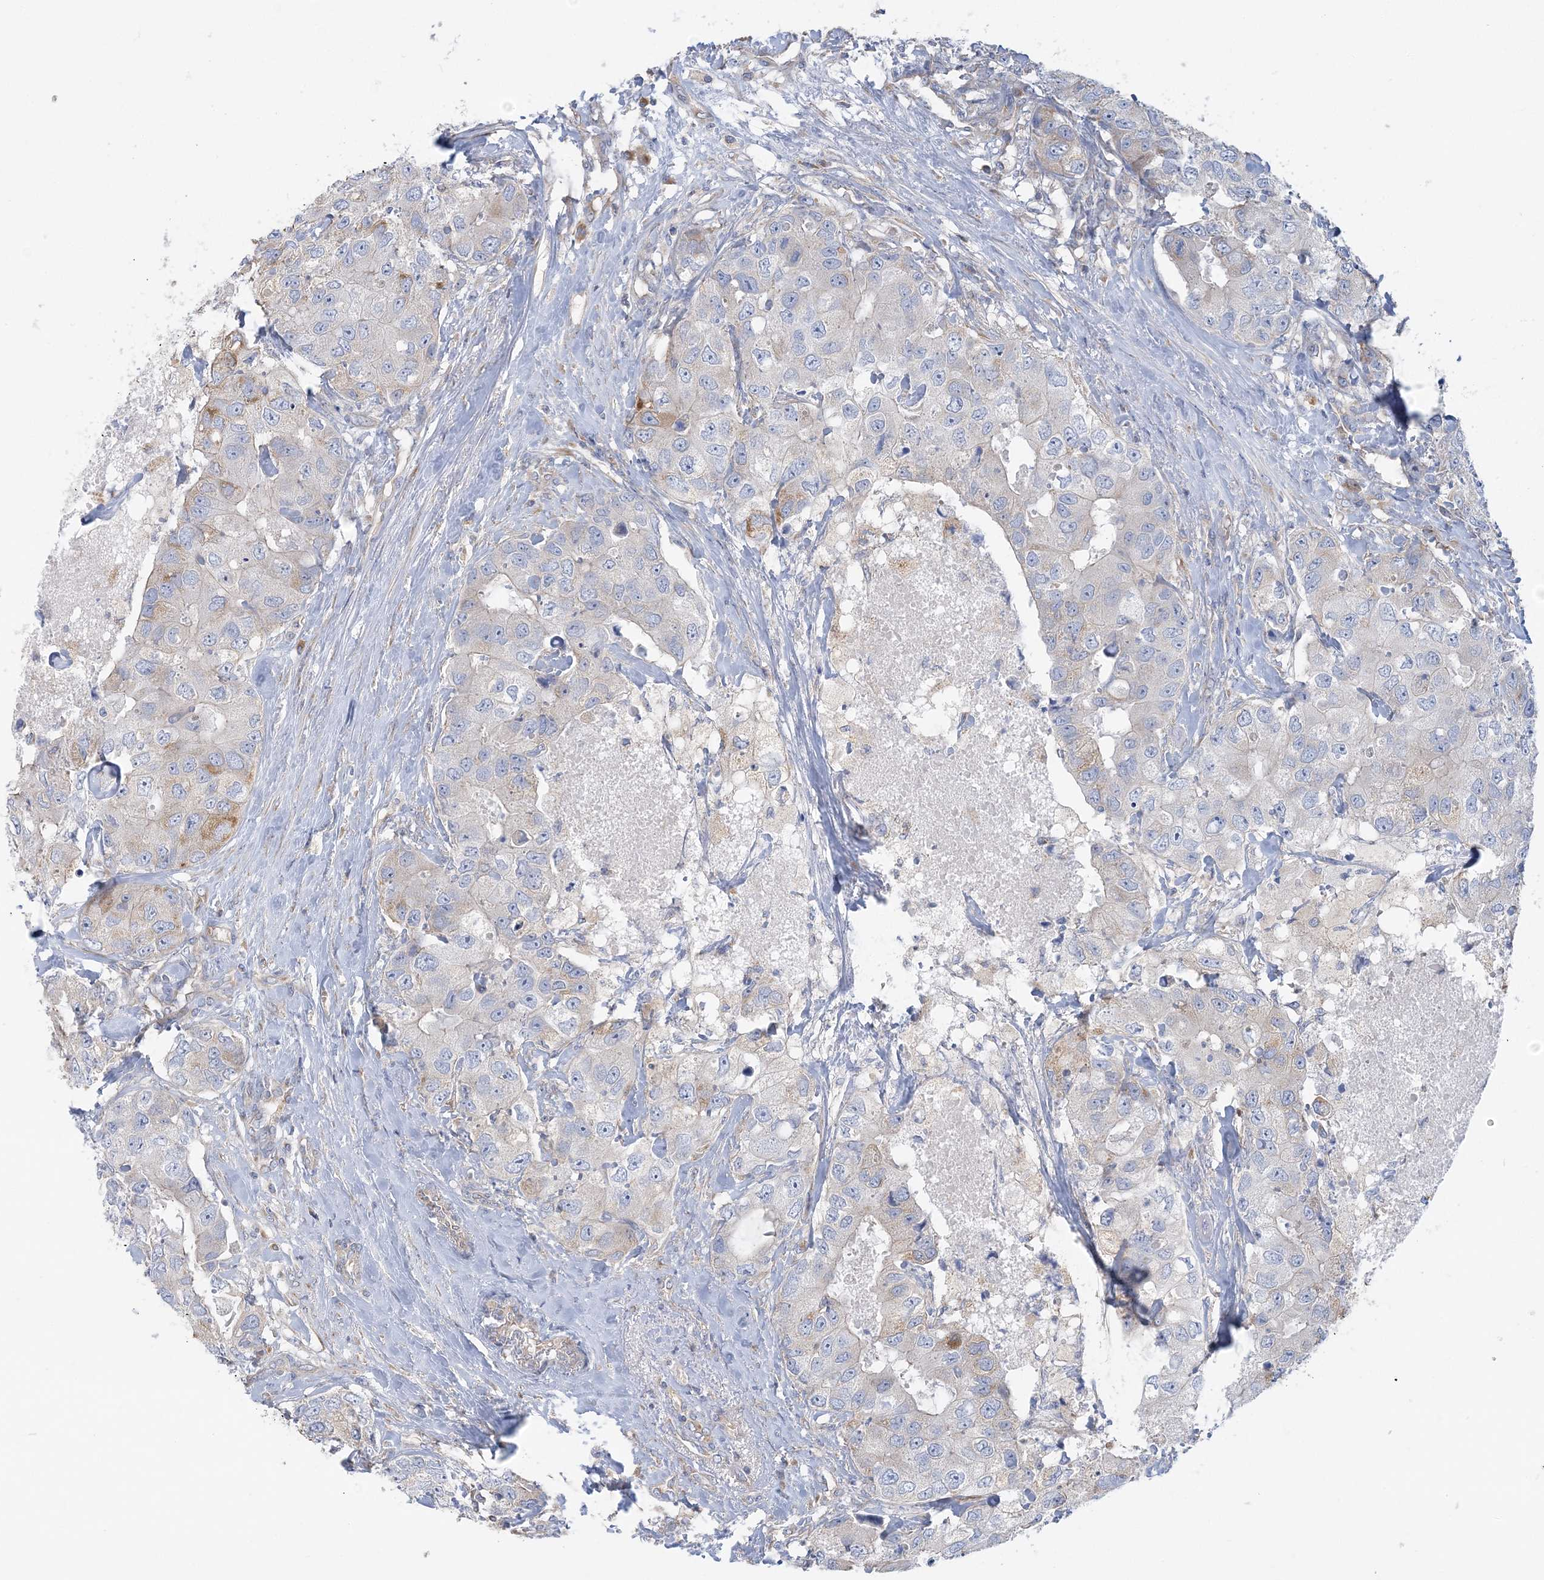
{"staining": {"intensity": "weak", "quantity": "<25%", "location": "cytoplasmic/membranous"}, "tissue": "breast cancer", "cell_type": "Tumor cells", "image_type": "cancer", "snomed": [{"axis": "morphology", "description": "Duct carcinoma"}, {"axis": "topography", "description": "Breast"}], "caption": "Immunohistochemistry histopathology image of neoplastic tissue: human breast cancer stained with DAB reveals no significant protein staining in tumor cells.", "gene": "FAM114A2", "patient": {"sex": "female", "age": 62}}